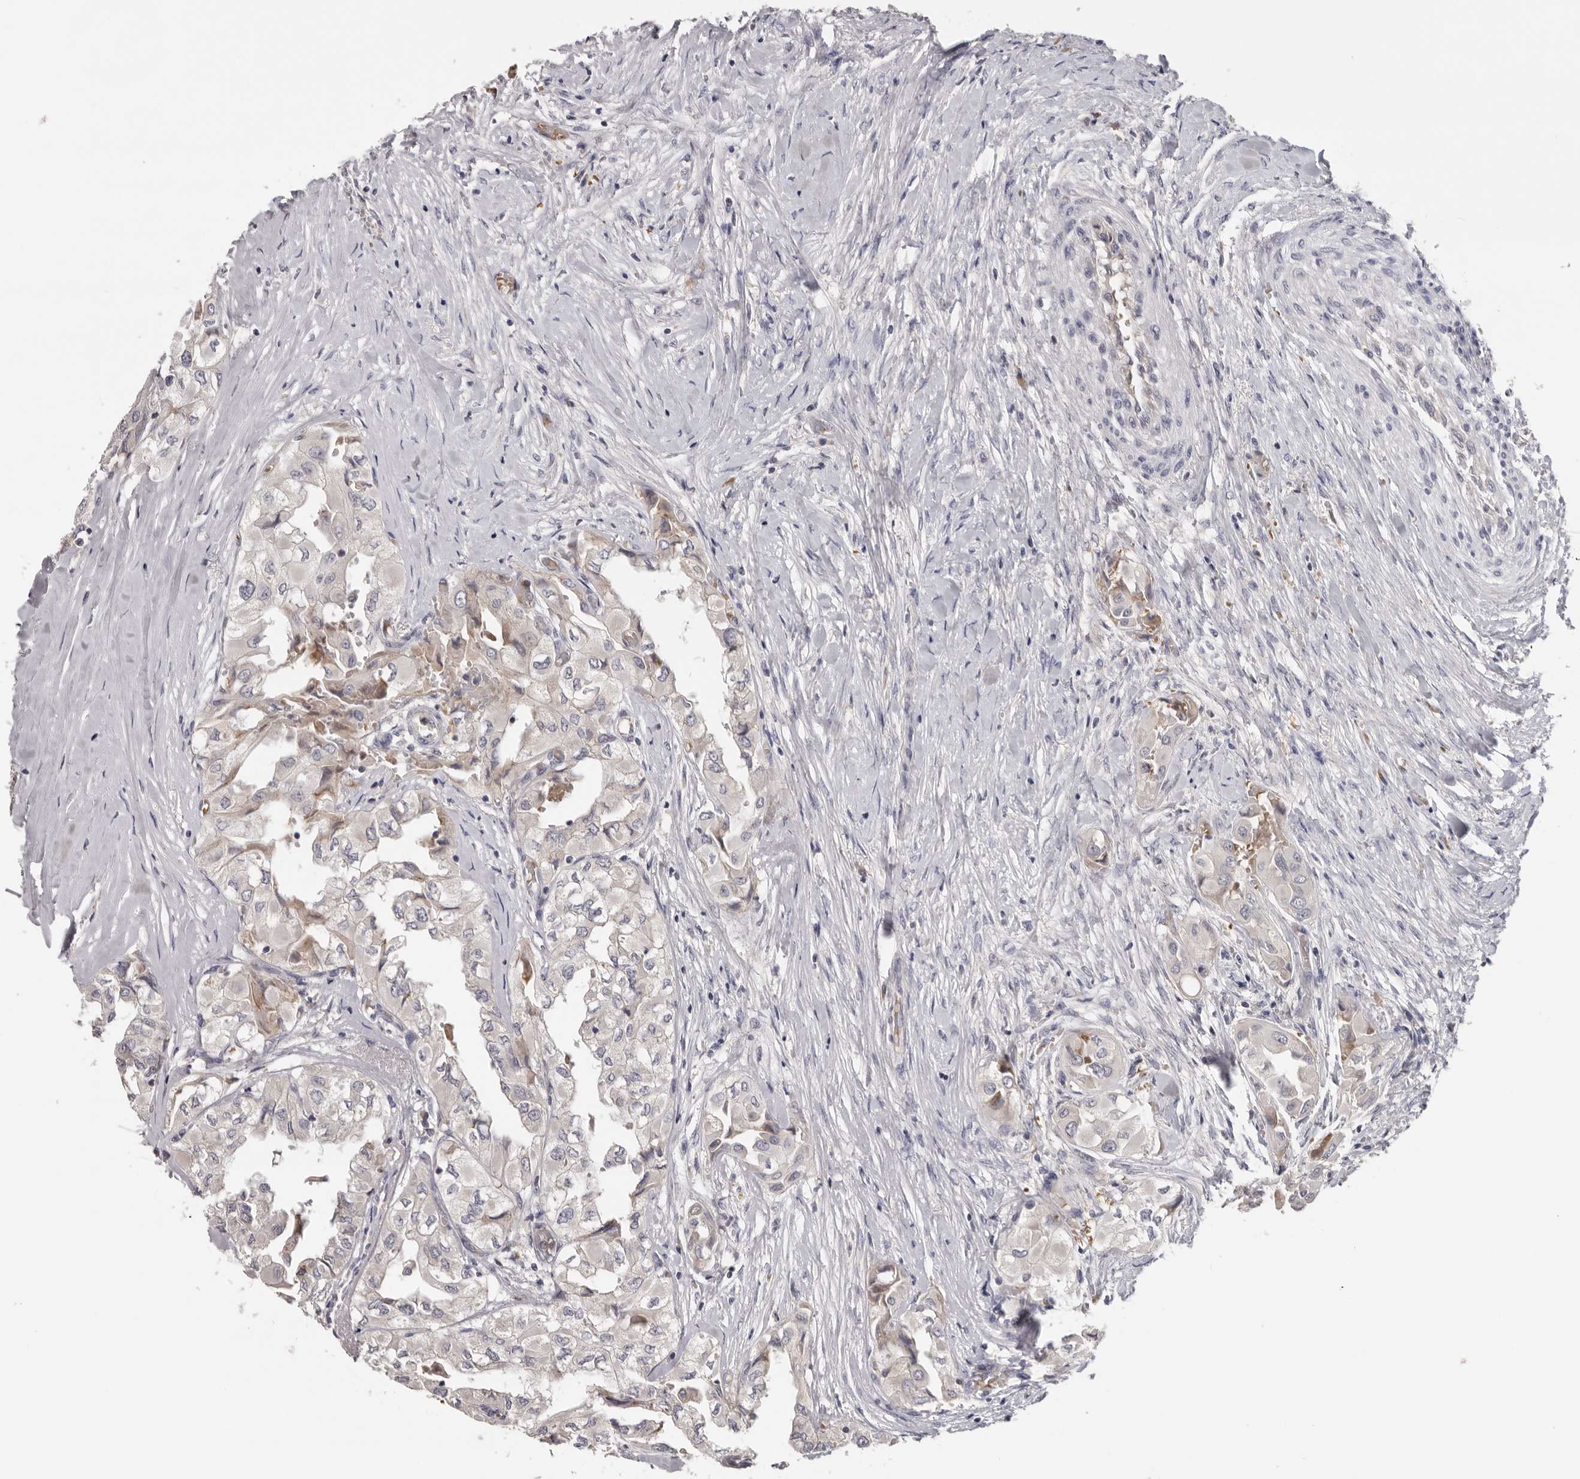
{"staining": {"intensity": "weak", "quantity": "<25%", "location": "cytoplasmic/membranous"}, "tissue": "thyroid cancer", "cell_type": "Tumor cells", "image_type": "cancer", "snomed": [{"axis": "morphology", "description": "Papillary adenocarcinoma, NOS"}, {"axis": "topography", "description": "Thyroid gland"}], "caption": "Tumor cells show no significant protein staining in thyroid cancer (papillary adenocarcinoma).", "gene": "KIF2B", "patient": {"sex": "female", "age": 59}}